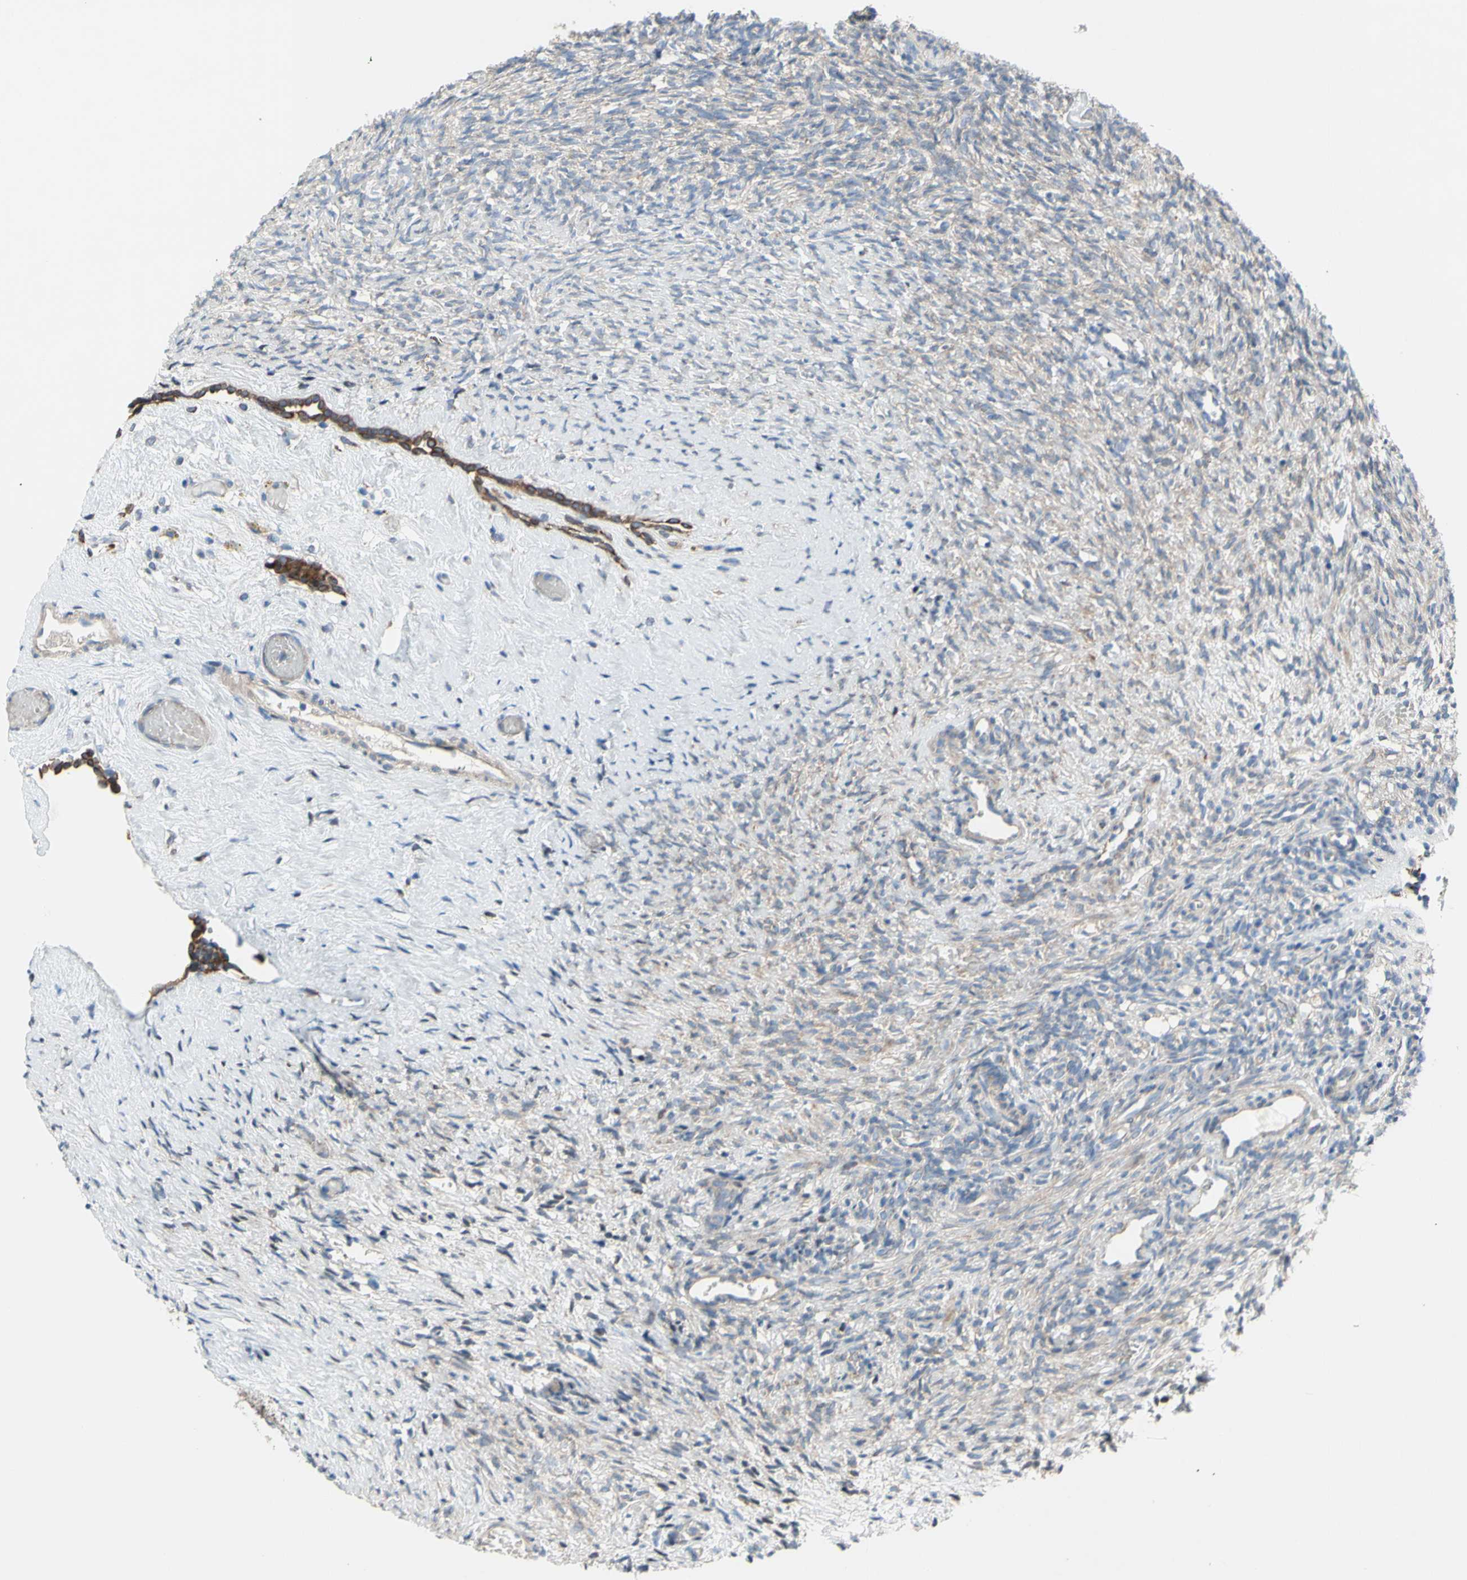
{"staining": {"intensity": "weak", "quantity": "25%-75%", "location": "cytoplasmic/membranous"}, "tissue": "ovary", "cell_type": "Ovarian stroma cells", "image_type": "normal", "snomed": [{"axis": "morphology", "description": "Normal tissue, NOS"}, {"axis": "topography", "description": "Ovary"}], "caption": "Ovary stained for a protein shows weak cytoplasmic/membranous positivity in ovarian stroma cells. The protein is stained brown, and the nuclei are stained in blue (DAB (3,3'-diaminobenzidine) IHC with brightfield microscopy, high magnification).", "gene": "GRAMD2B", "patient": {"sex": "female", "age": 35}}